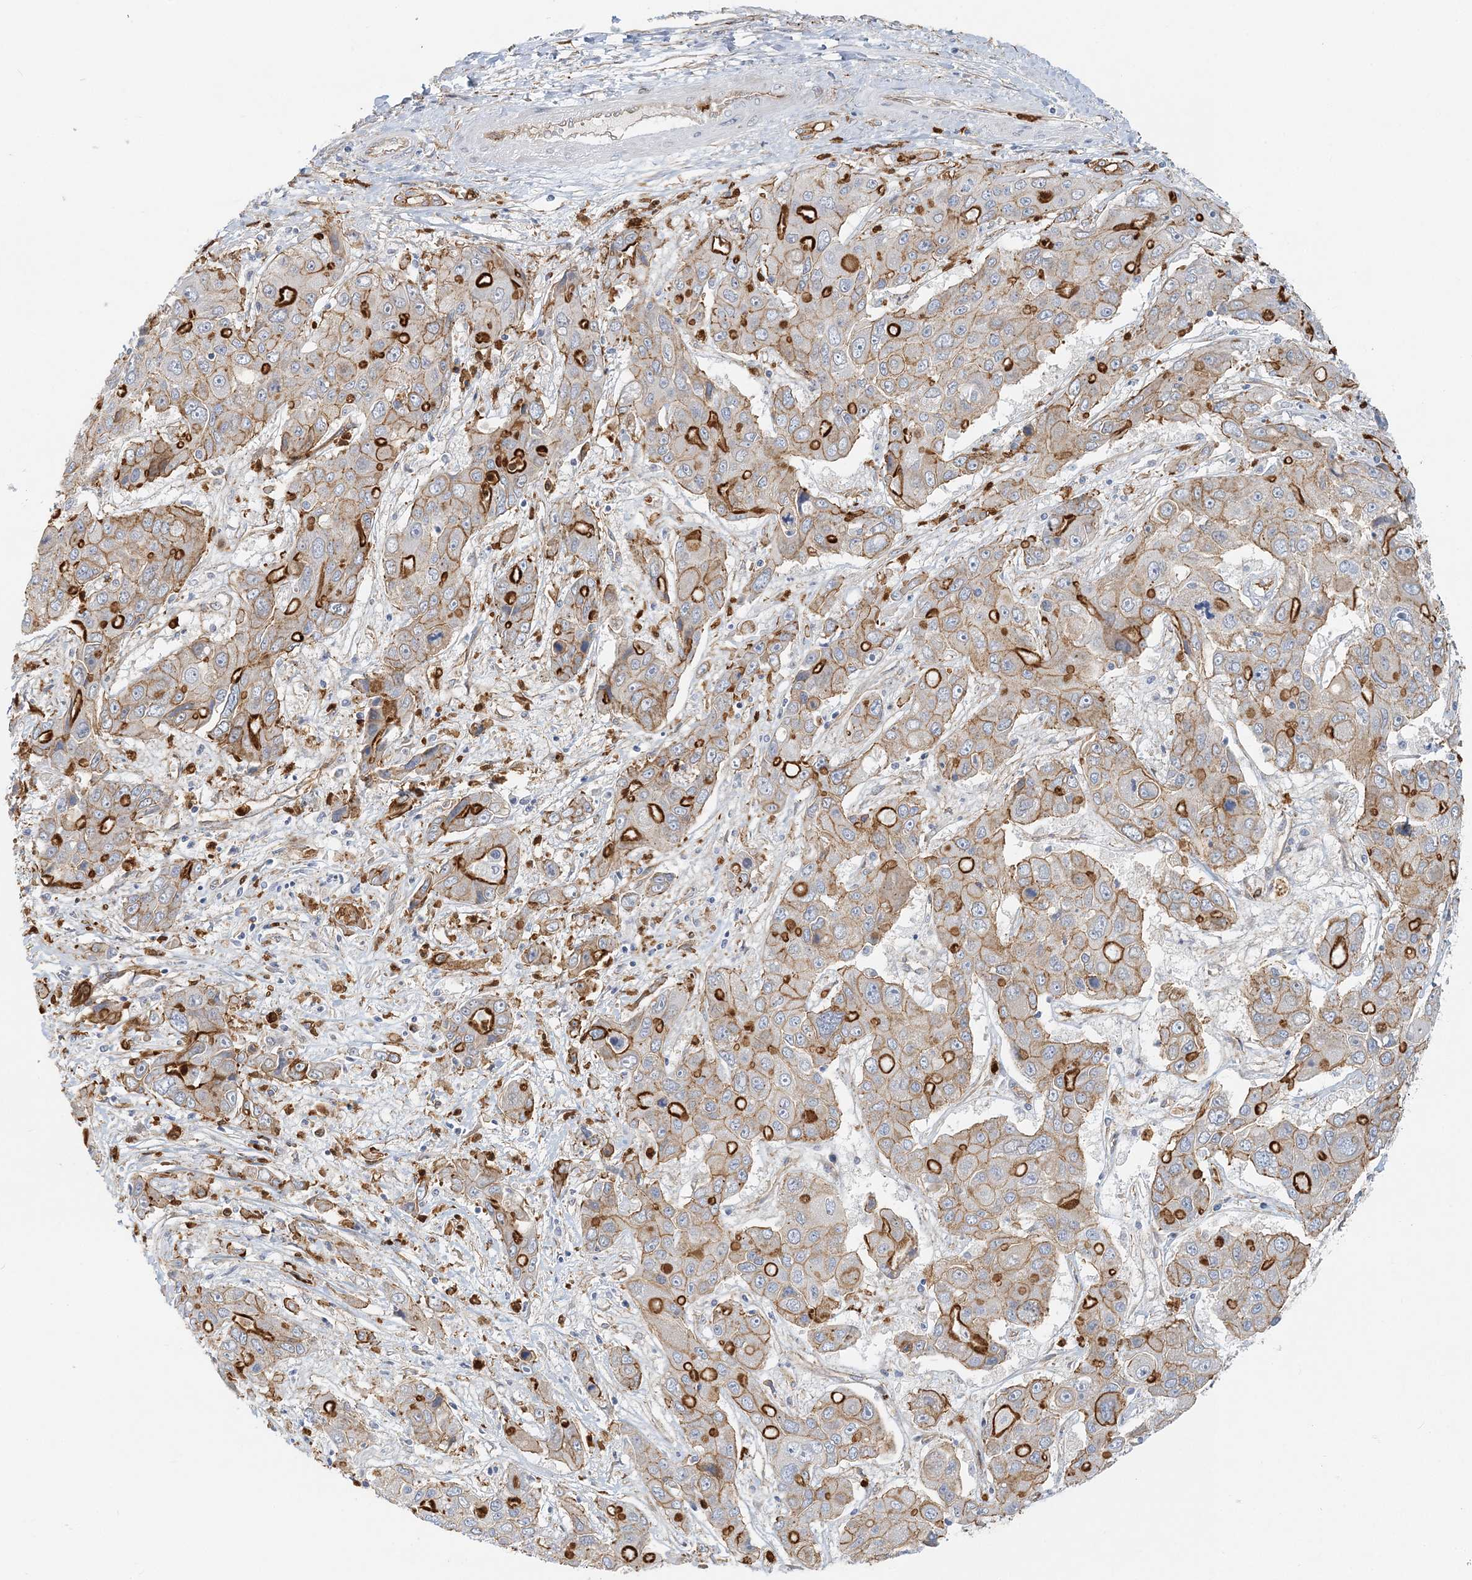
{"staining": {"intensity": "strong", "quantity": "25%-75%", "location": "cytoplasmic/membranous"}, "tissue": "liver cancer", "cell_type": "Tumor cells", "image_type": "cancer", "snomed": [{"axis": "morphology", "description": "Cholangiocarcinoma"}, {"axis": "topography", "description": "Liver"}], "caption": "A brown stain shows strong cytoplasmic/membranous positivity of a protein in cholangiocarcinoma (liver) tumor cells.", "gene": "DNAH1", "patient": {"sex": "male", "age": 67}}